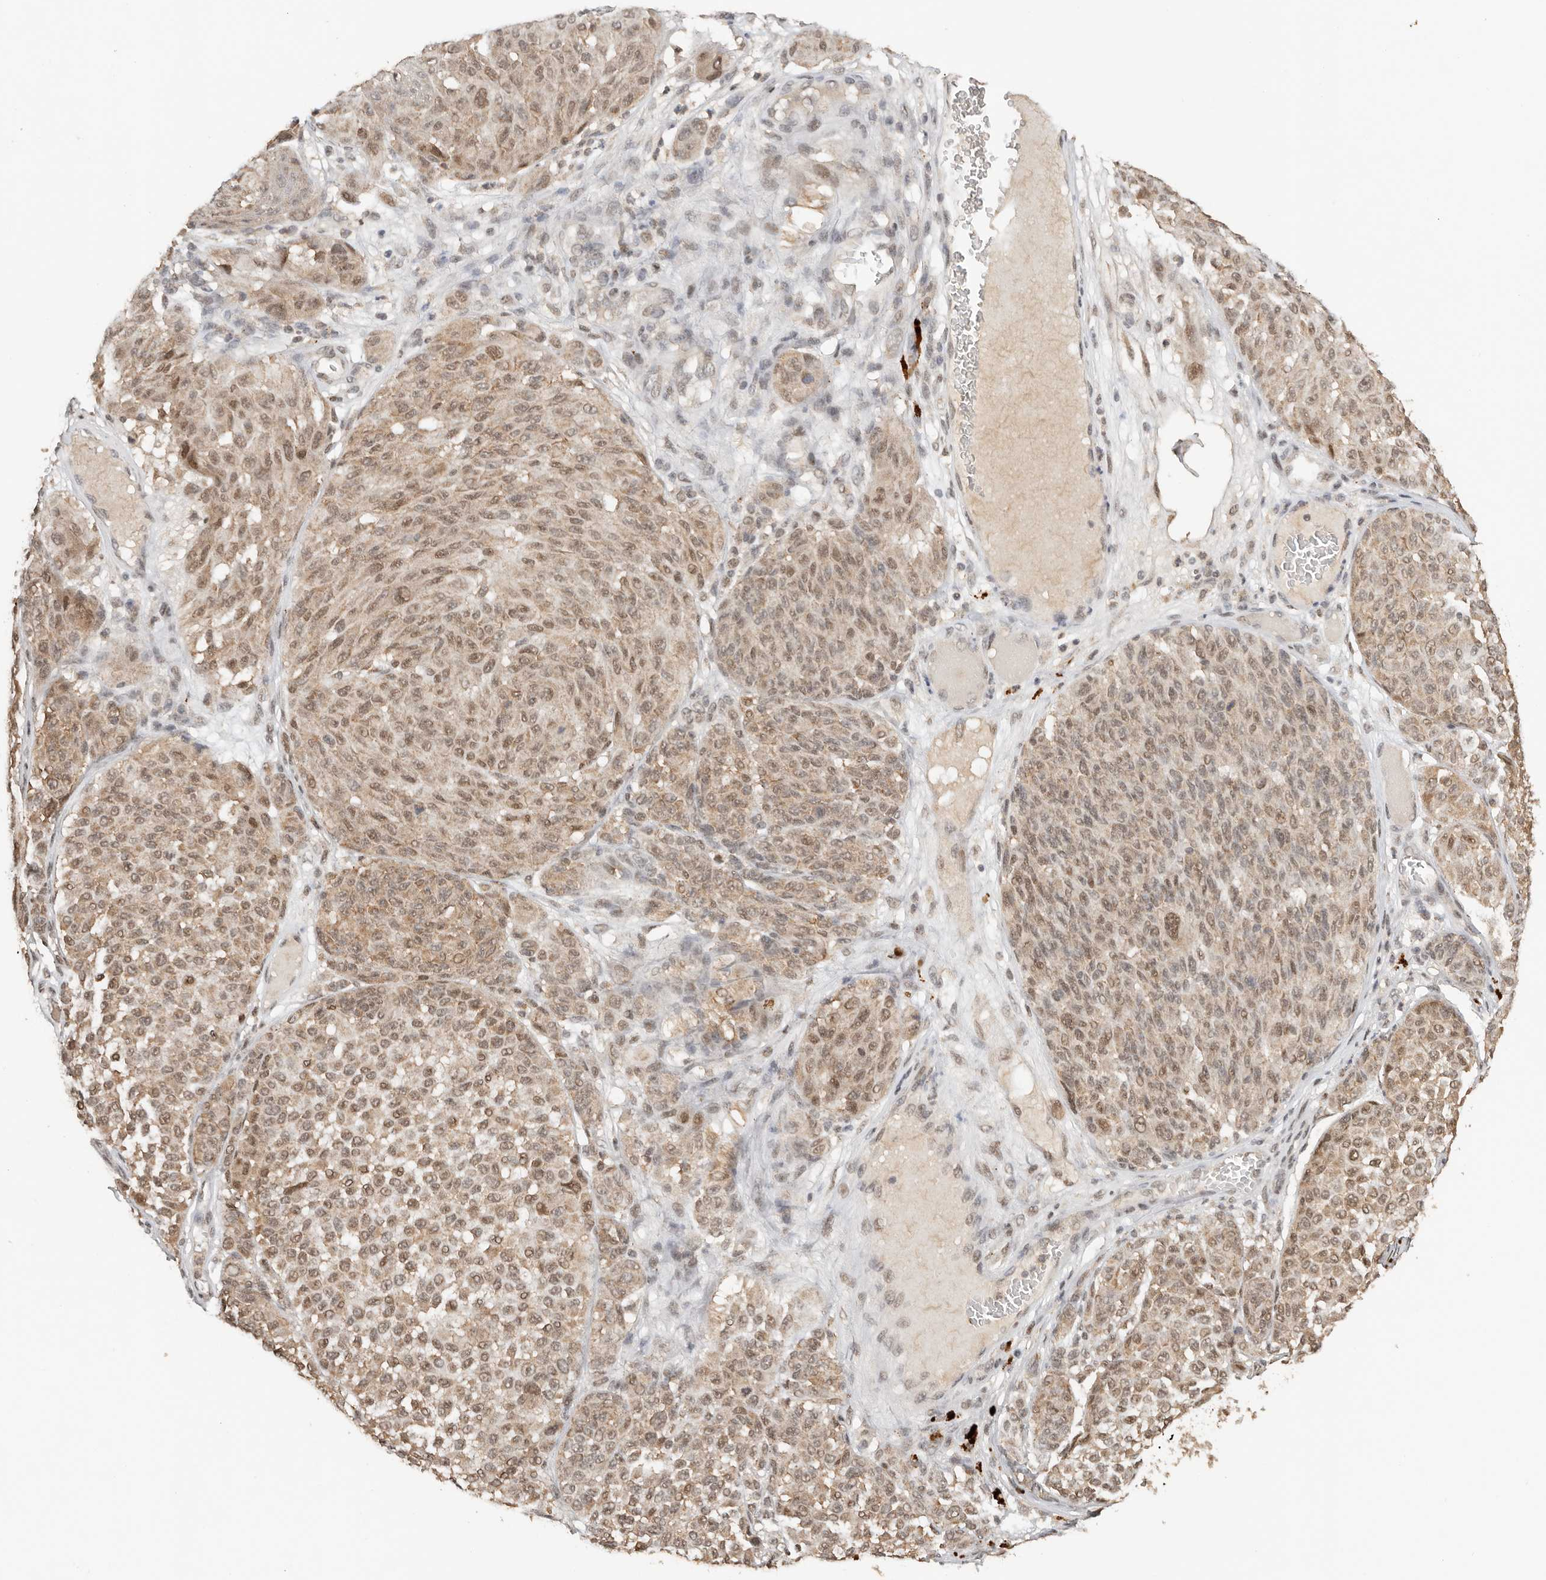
{"staining": {"intensity": "moderate", "quantity": ">75%", "location": "cytoplasmic/membranous,nuclear"}, "tissue": "melanoma", "cell_type": "Tumor cells", "image_type": "cancer", "snomed": [{"axis": "morphology", "description": "Malignant melanoma, NOS"}, {"axis": "topography", "description": "Skin"}], "caption": "This micrograph exhibits IHC staining of melanoma, with medium moderate cytoplasmic/membranous and nuclear positivity in approximately >75% of tumor cells.", "gene": "SEC14L1", "patient": {"sex": "male", "age": 83}}